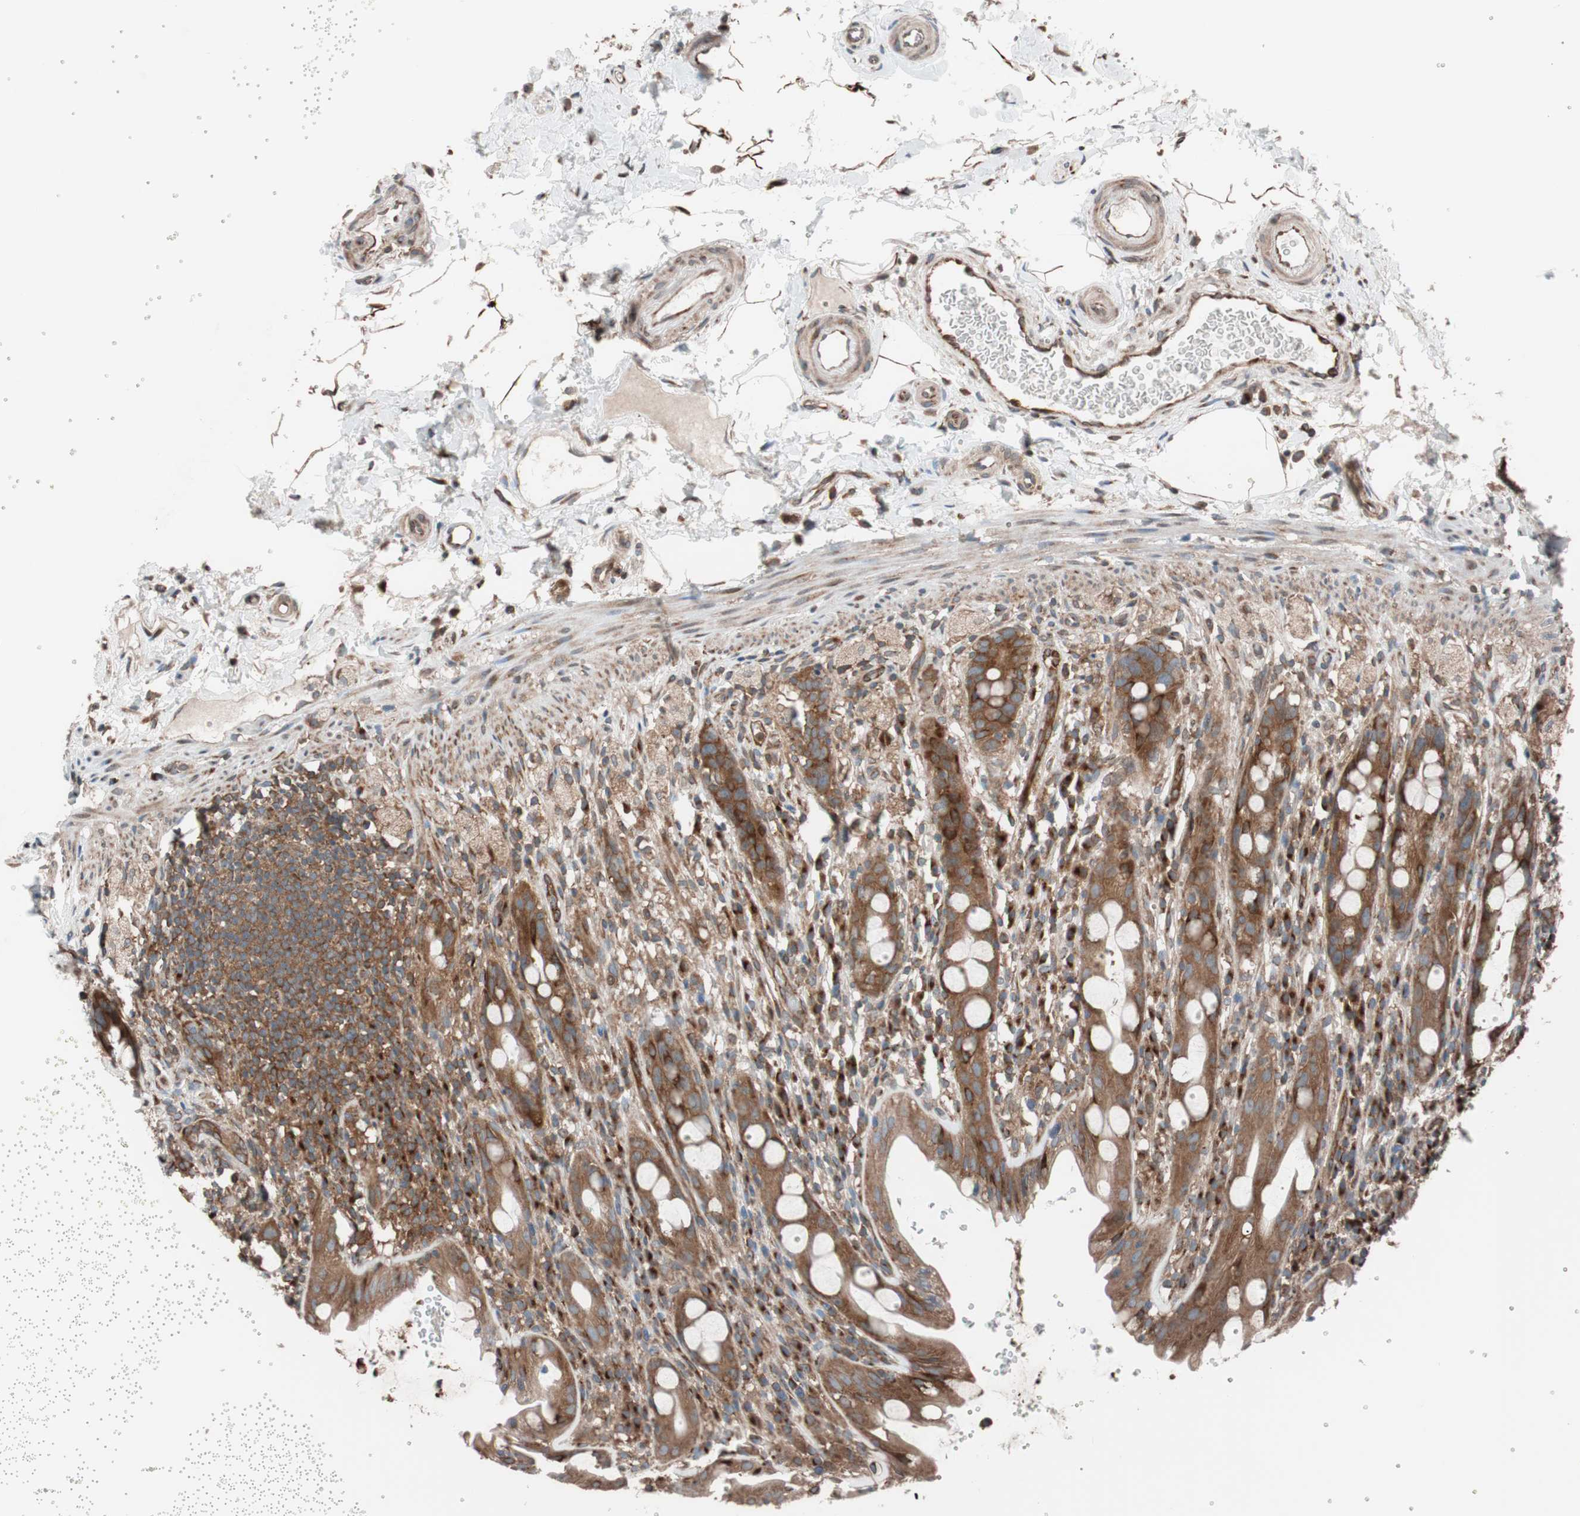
{"staining": {"intensity": "moderate", "quantity": ">75%", "location": "cytoplasmic/membranous"}, "tissue": "rectum", "cell_type": "Glandular cells", "image_type": "normal", "snomed": [{"axis": "morphology", "description": "Normal tissue, NOS"}, {"axis": "topography", "description": "Rectum"}], "caption": "Protein analysis of unremarkable rectum exhibits moderate cytoplasmic/membranous staining in approximately >75% of glandular cells. (DAB (3,3'-diaminobenzidine) IHC, brown staining for protein, blue staining for nuclei).", "gene": "SEC31A", "patient": {"sex": "male", "age": 44}}